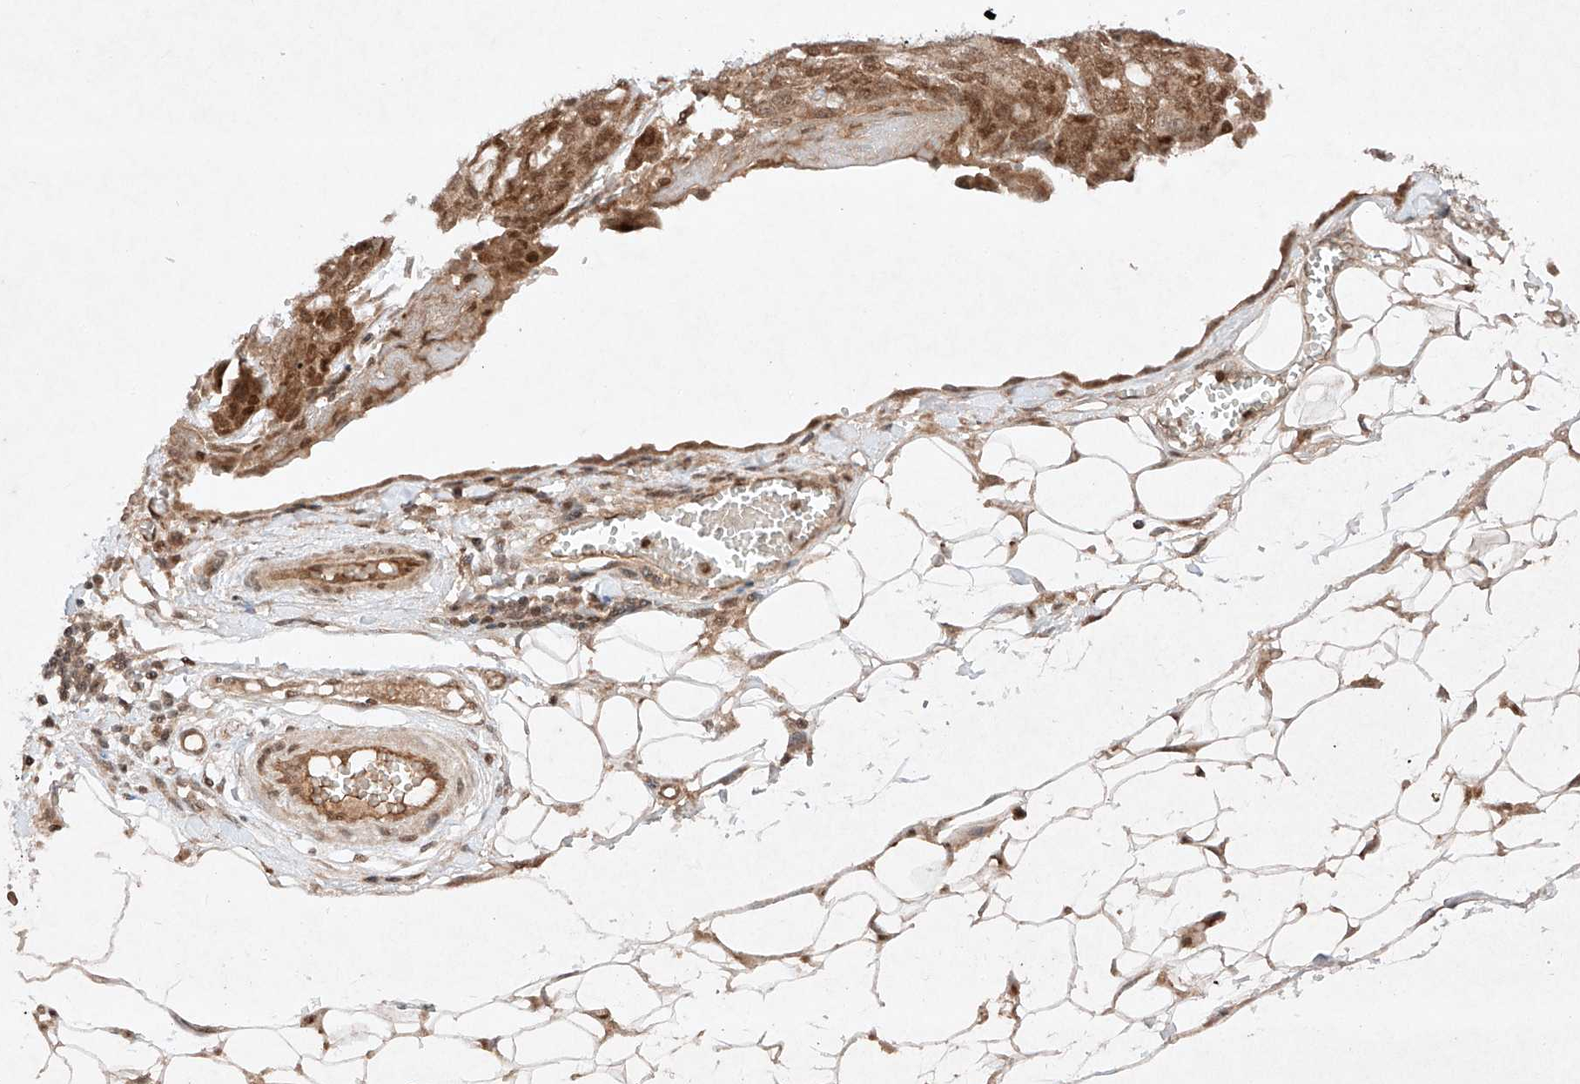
{"staining": {"intensity": "moderate", "quantity": ">75%", "location": "cytoplasmic/membranous,nuclear"}, "tissue": "ovarian cancer", "cell_type": "Tumor cells", "image_type": "cancer", "snomed": [{"axis": "morphology", "description": "Cystadenocarcinoma, serous, NOS"}, {"axis": "topography", "description": "Soft tissue"}, {"axis": "topography", "description": "Ovary"}], "caption": "Immunohistochemistry (IHC) of serous cystadenocarcinoma (ovarian) shows medium levels of moderate cytoplasmic/membranous and nuclear positivity in approximately >75% of tumor cells.", "gene": "RNF31", "patient": {"sex": "female", "age": 57}}